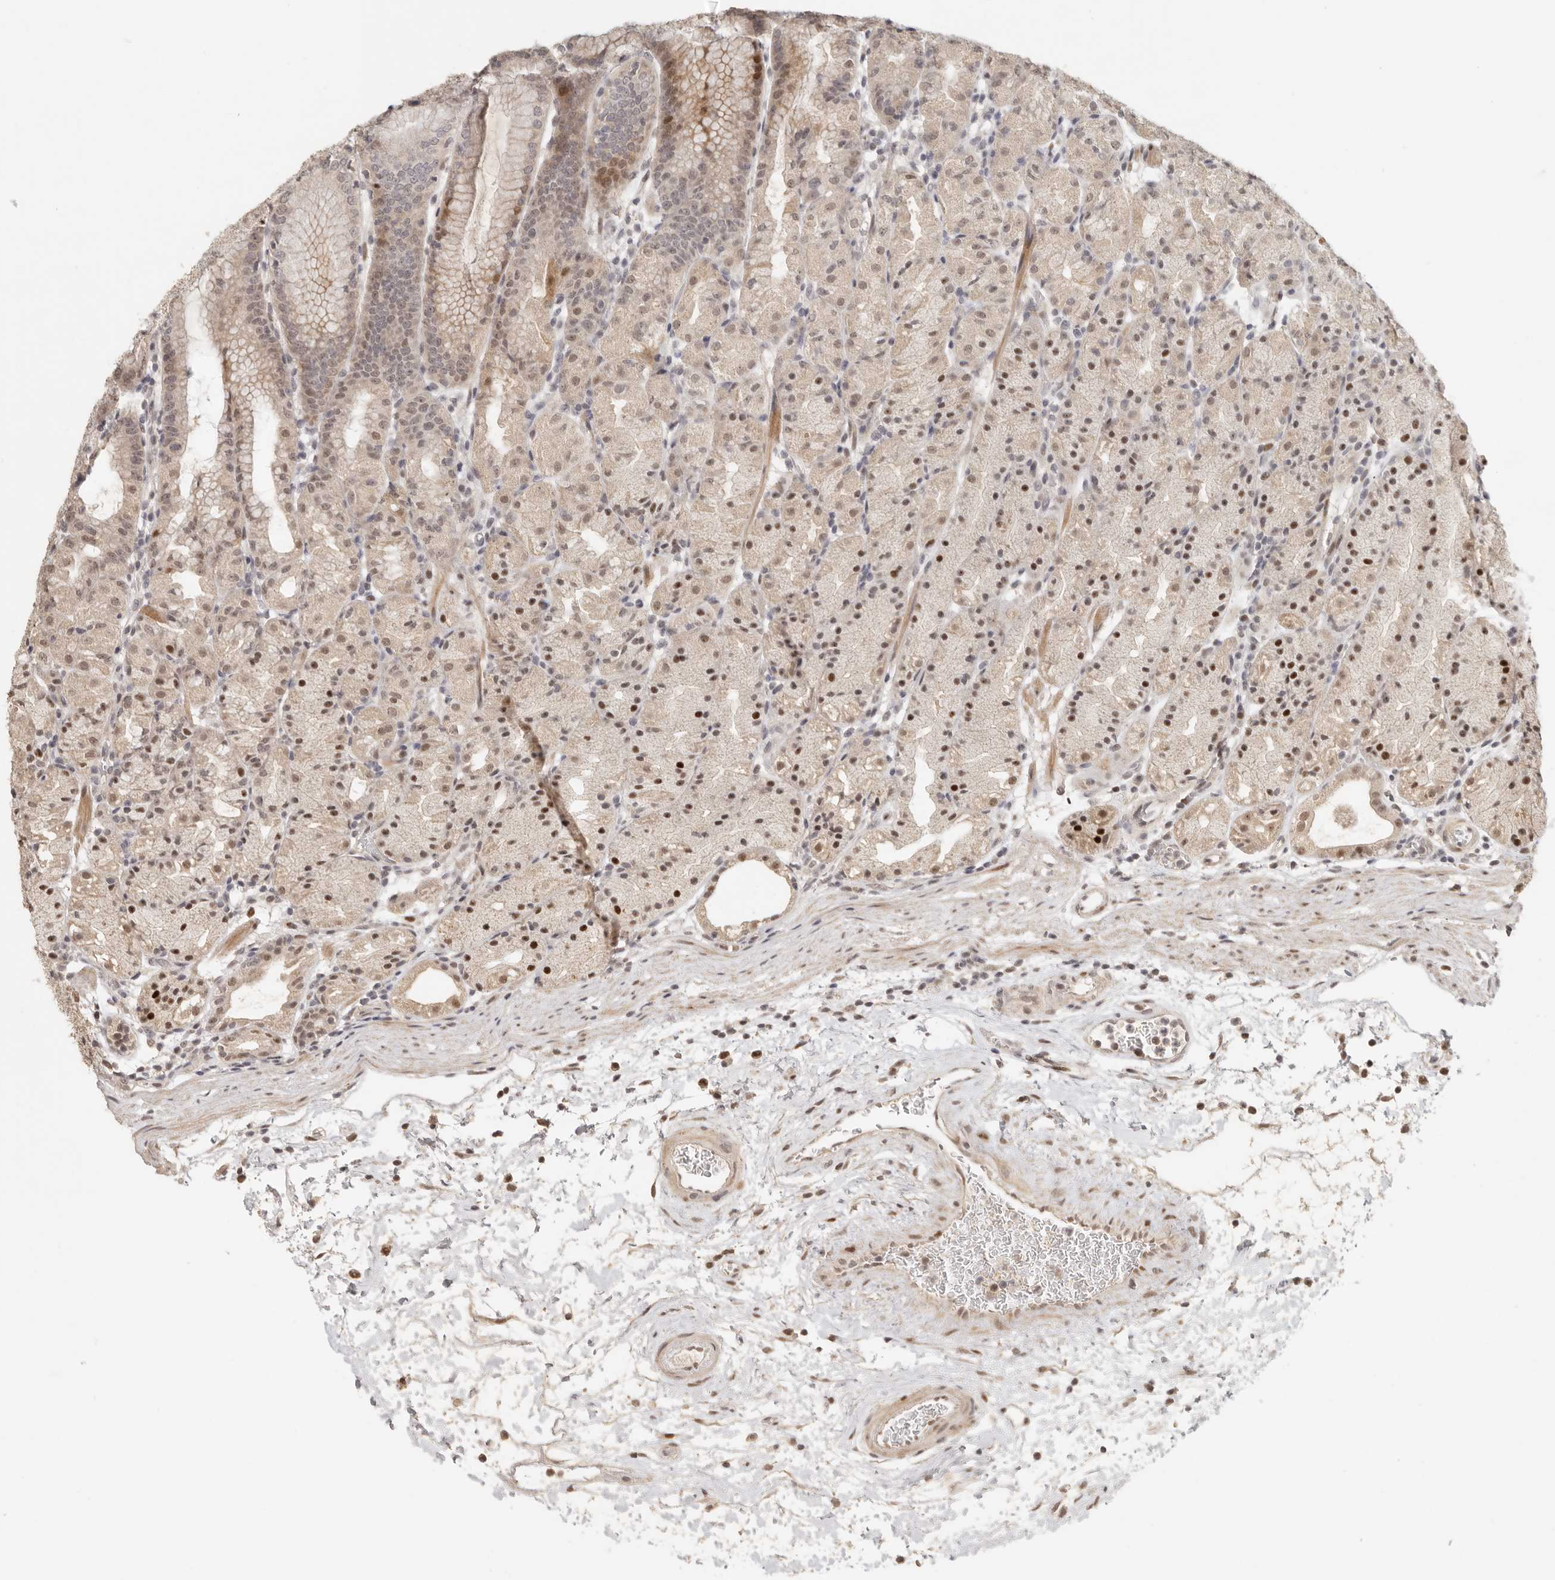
{"staining": {"intensity": "moderate", "quantity": ">75%", "location": "cytoplasmic/membranous,nuclear"}, "tissue": "stomach", "cell_type": "Glandular cells", "image_type": "normal", "snomed": [{"axis": "morphology", "description": "Normal tissue, NOS"}, {"axis": "topography", "description": "Stomach, upper"}], "caption": "This micrograph exhibits immunohistochemistry staining of unremarkable stomach, with medium moderate cytoplasmic/membranous,nuclear expression in approximately >75% of glandular cells.", "gene": "GPBP1L1", "patient": {"sex": "male", "age": 48}}